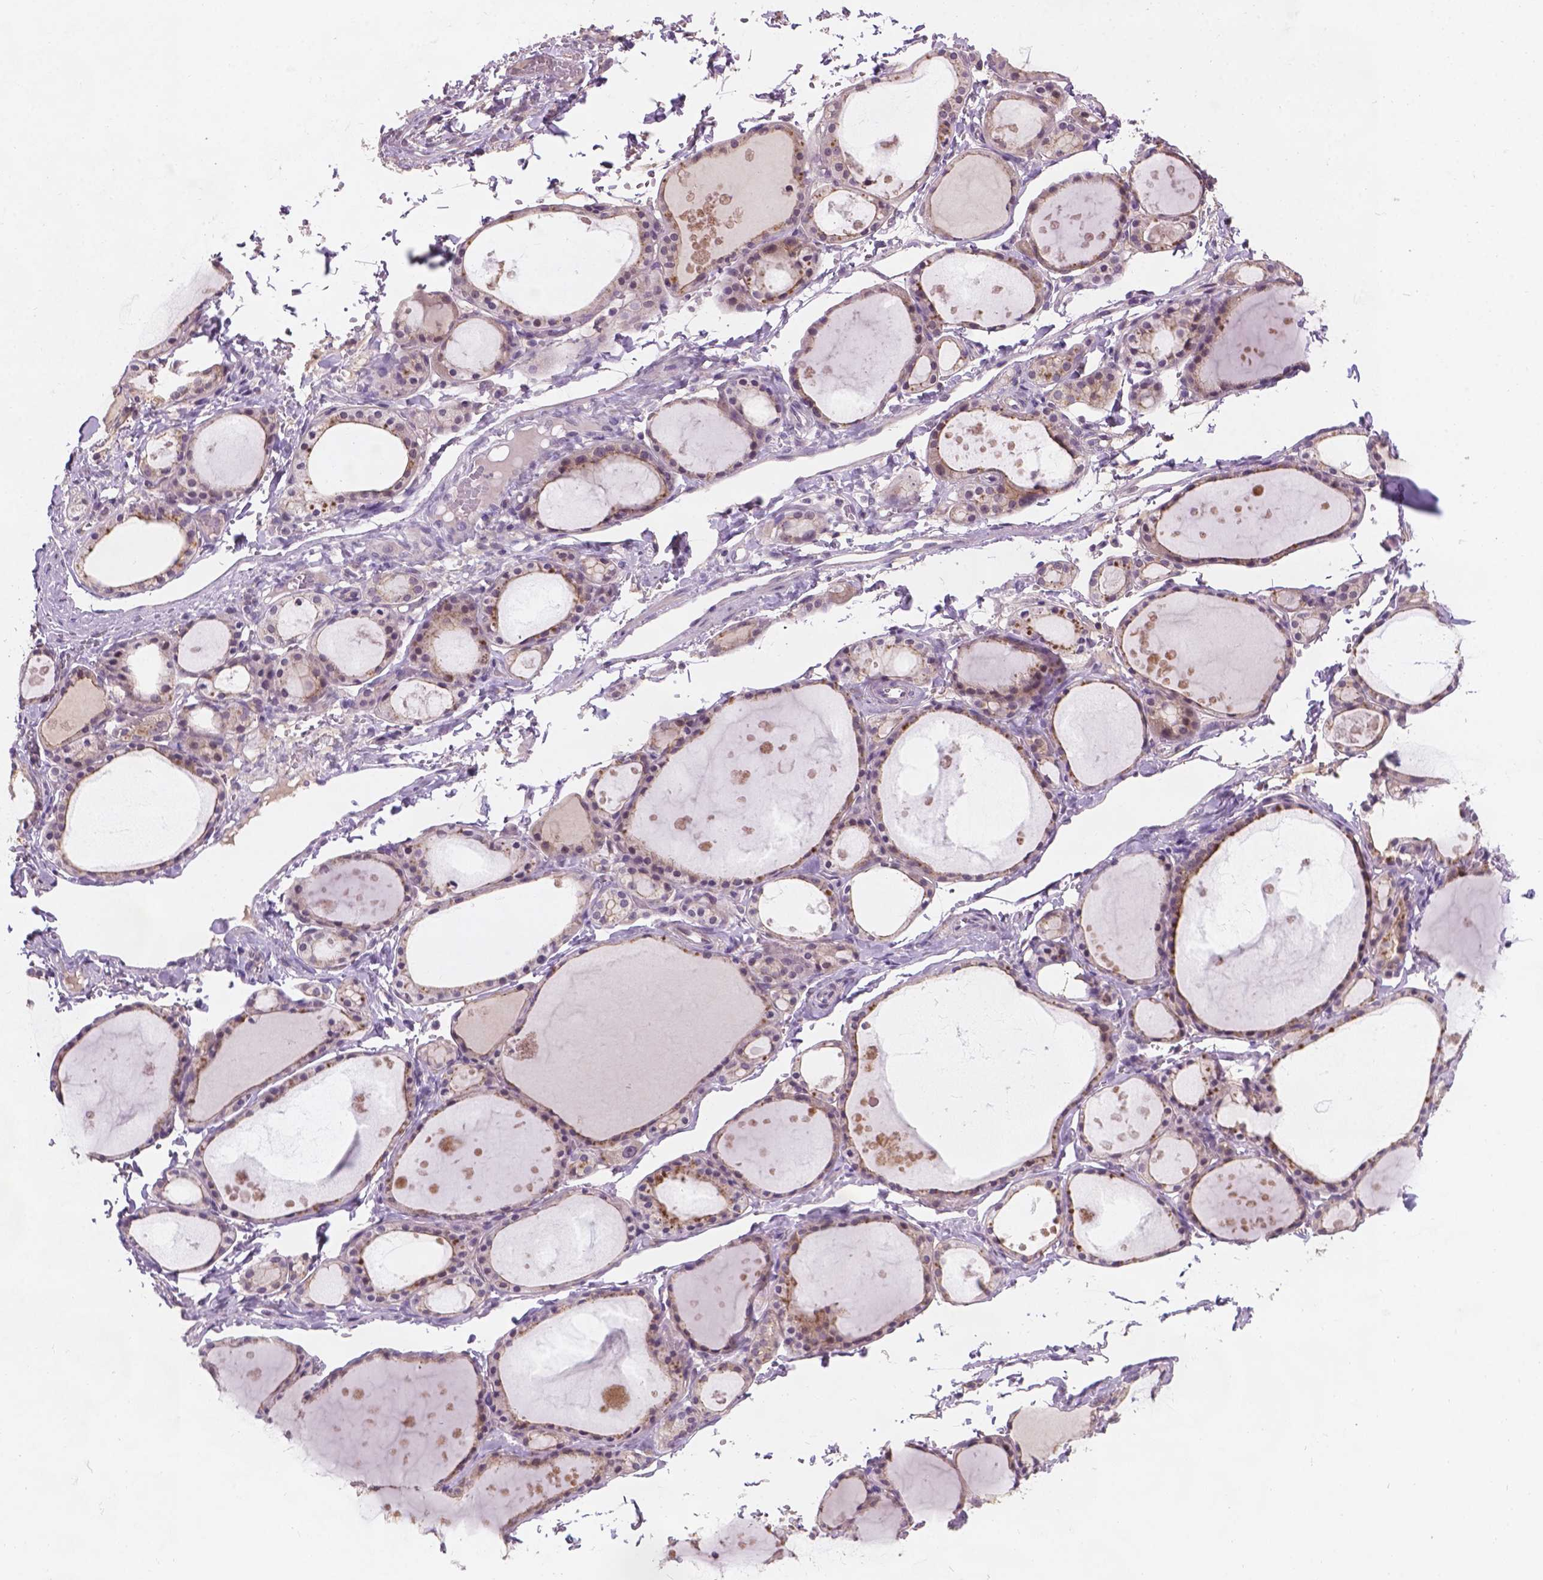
{"staining": {"intensity": "weak", "quantity": "<25%", "location": "cytoplasmic/membranous"}, "tissue": "thyroid gland", "cell_type": "Glandular cells", "image_type": "normal", "snomed": [{"axis": "morphology", "description": "Normal tissue, NOS"}, {"axis": "topography", "description": "Thyroid gland"}], "caption": "The image demonstrates no significant positivity in glandular cells of thyroid gland.", "gene": "GXYLT2", "patient": {"sex": "male", "age": 68}}